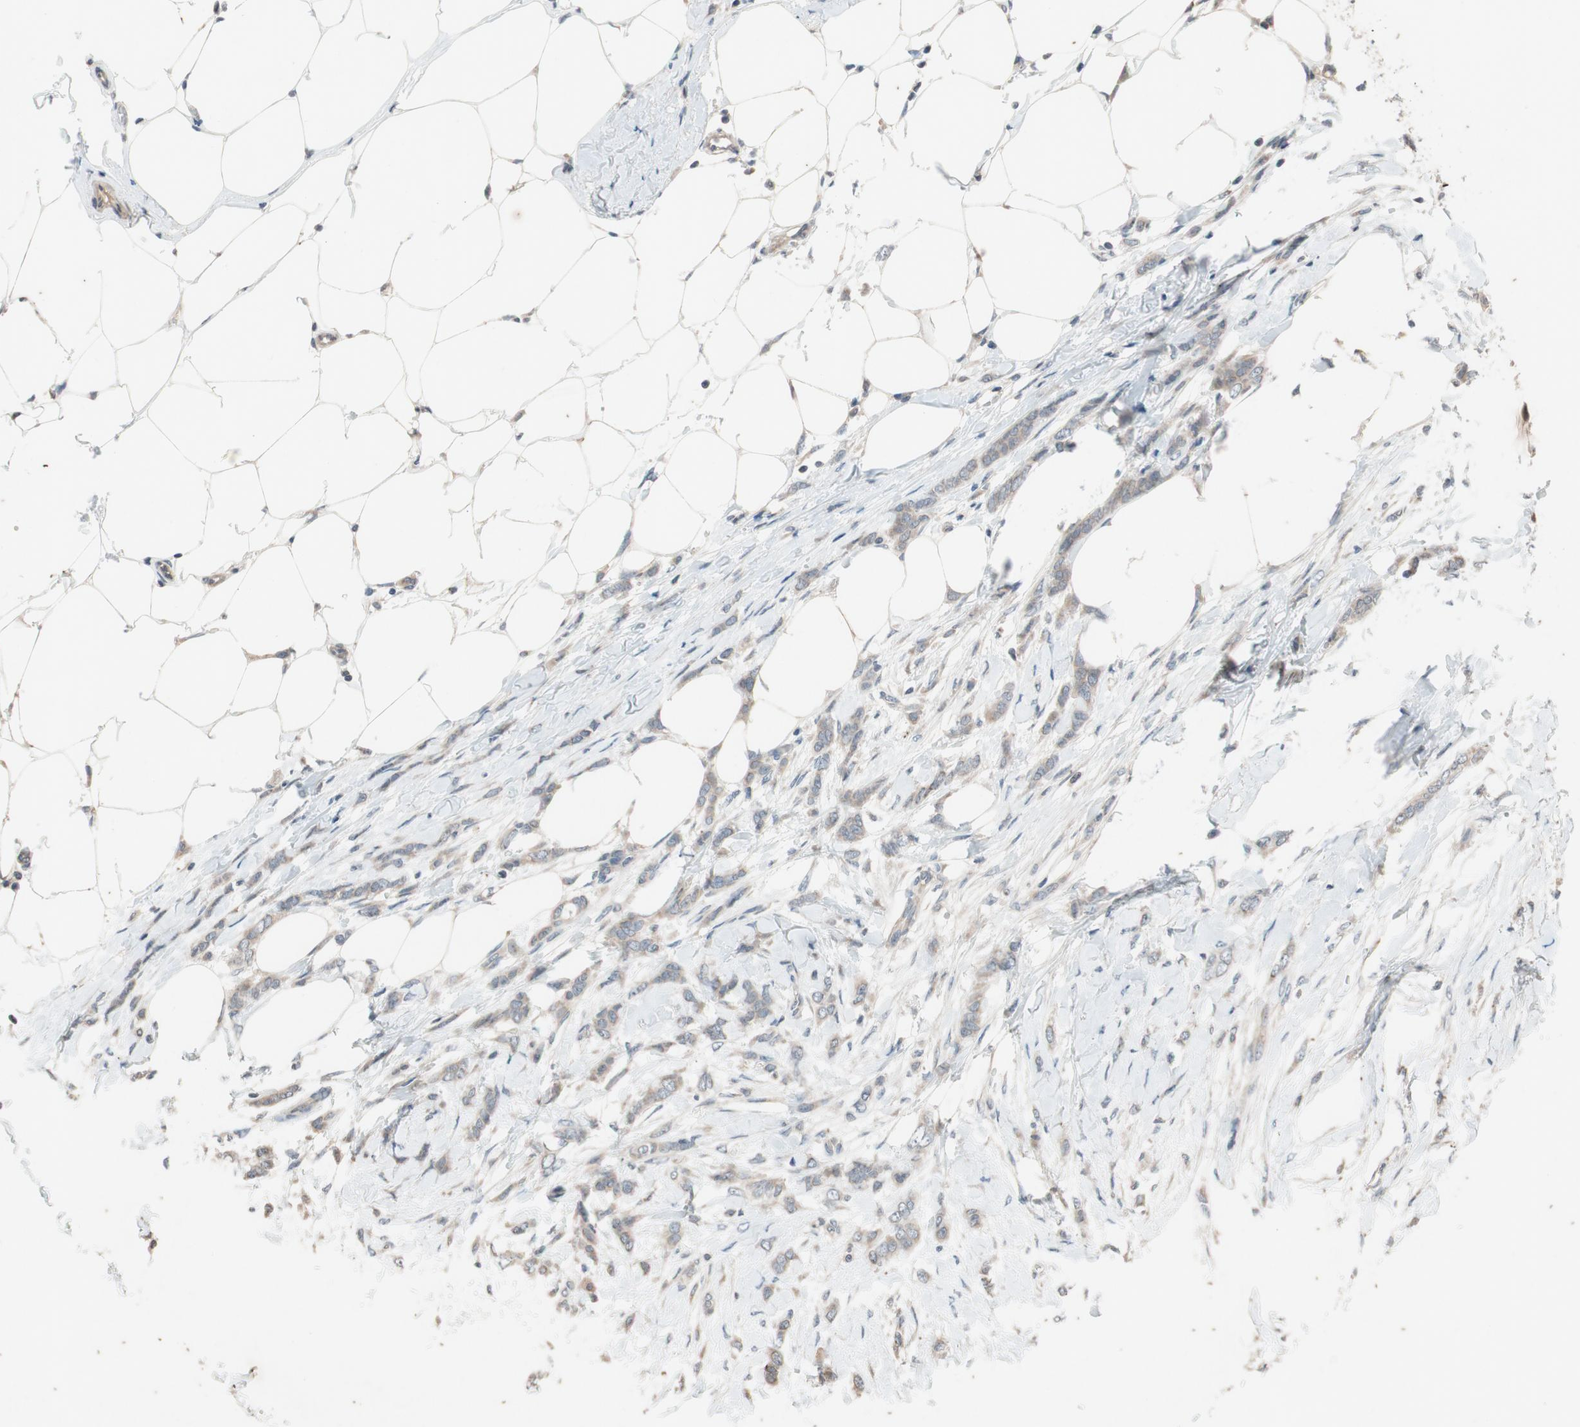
{"staining": {"intensity": "weak", "quantity": ">75%", "location": "cytoplasmic/membranous"}, "tissue": "breast cancer", "cell_type": "Tumor cells", "image_type": "cancer", "snomed": [{"axis": "morphology", "description": "Lobular carcinoma, in situ"}, {"axis": "morphology", "description": "Lobular carcinoma"}, {"axis": "topography", "description": "Breast"}], "caption": "High-magnification brightfield microscopy of breast cancer (lobular carcinoma) stained with DAB (3,3'-diaminobenzidine) (brown) and counterstained with hematoxylin (blue). tumor cells exhibit weak cytoplasmic/membranous expression is appreciated in approximately>75% of cells. The protein is stained brown, and the nuclei are stained in blue (DAB (3,3'-diaminobenzidine) IHC with brightfield microscopy, high magnification).", "gene": "ATP2C1", "patient": {"sex": "female", "age": 41}}